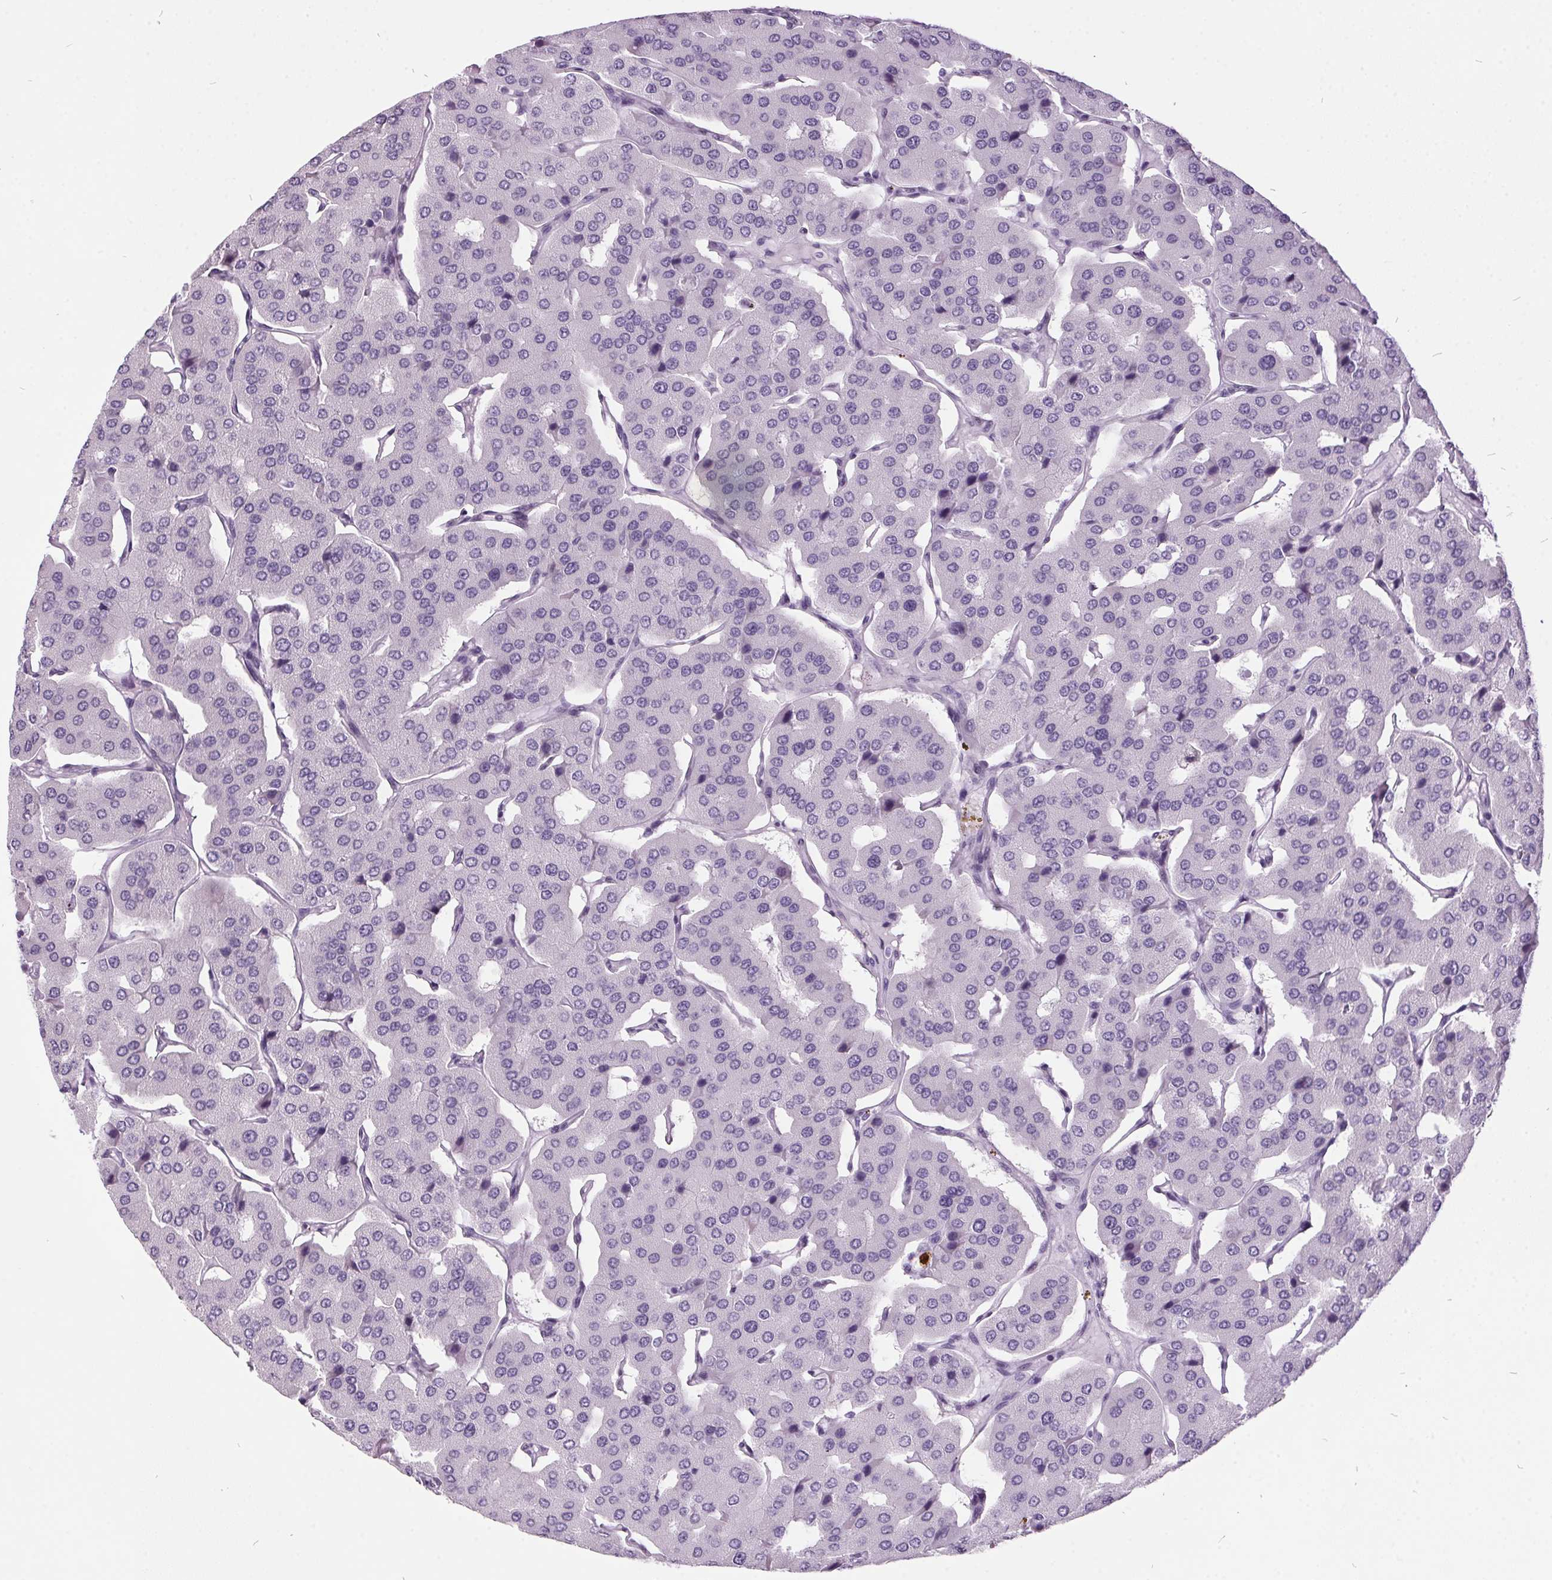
{"staining": {"intensity": "negative", "quantity": "none", "location": "none"}, "tissue": "parathyroid gland", "cell_type": "Glandular cells", "image_type": "normal", "snomed": [{"axis": "morphology", "description": "Normal tissue, NOS"}, {"axis": "morphology", "description": "Adenoma, NOS"}, {"axis": "topography", "description": "Parathyroid gland"}], "caption": "Parathyroid gland stained for a protein using immunohistochemistry shows no expression glandular cells.", "gene": "ODAD2", "patient": {"sex": "female", "age": 86}}